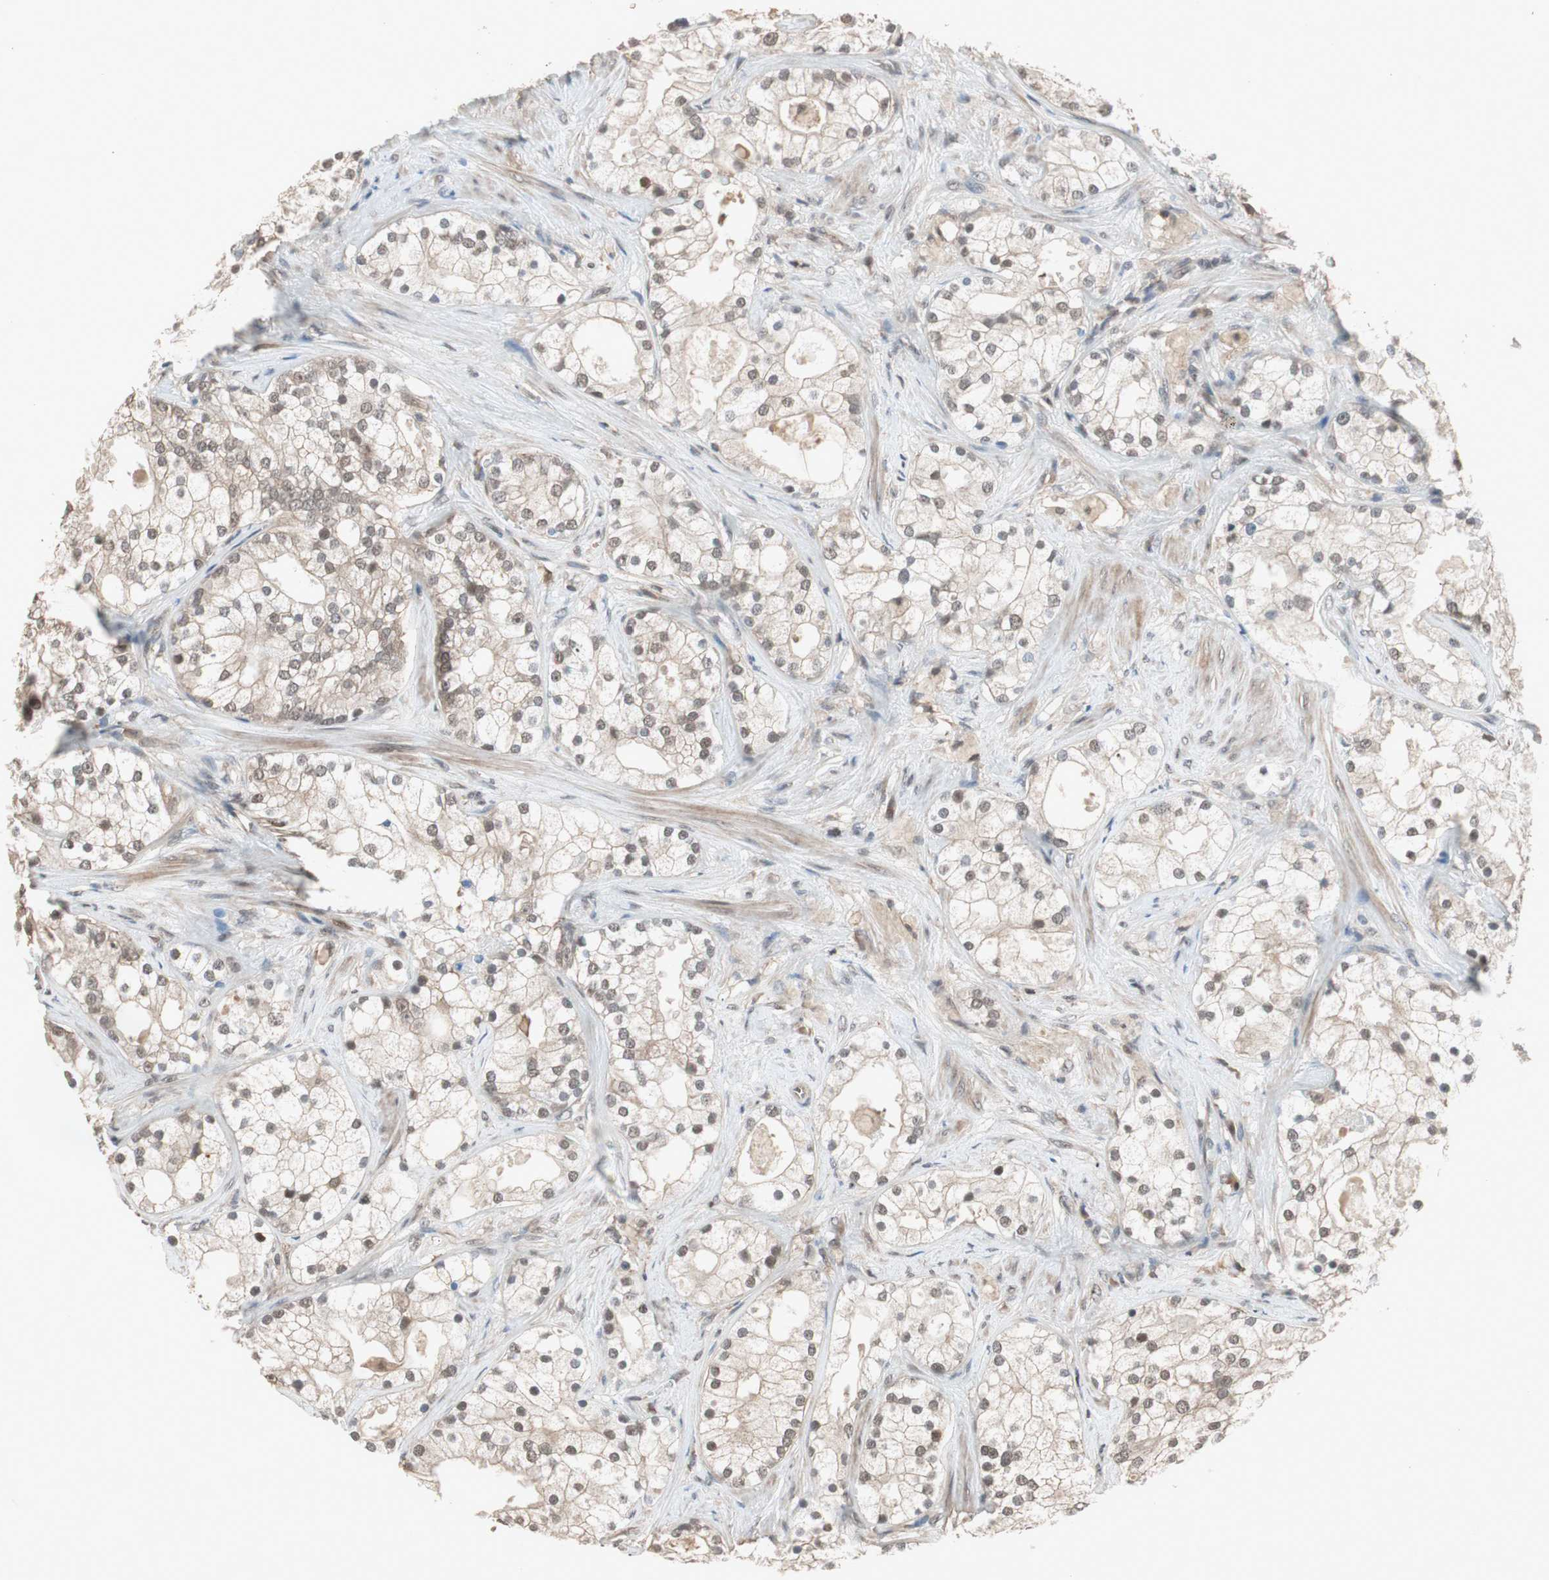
{"staining": {"intensity": "moderate", "quantity": ">75%", "location": "cytoplasmic/membranous,nuclear"}, "tissue": "prostate cancer", "cell_type": "Tumor cells", "image_type": "cancer", "snomed": [{"axis": "morphology", "description": "Adenocarcinoma, Low grade"}, {"axis": "topography", "description": "Prostate"}], "caption": "A high-resolution micrograph shows immunohistochemistry (IHC) staining of prostate cancer (low-grade adenocarcinoma), which reveals moderate cytoplasmic/membranous and nuclear positivity in about >75% of tumor cells.", "gene": "GART", "patient": {"sex": "male", "age": 58}}